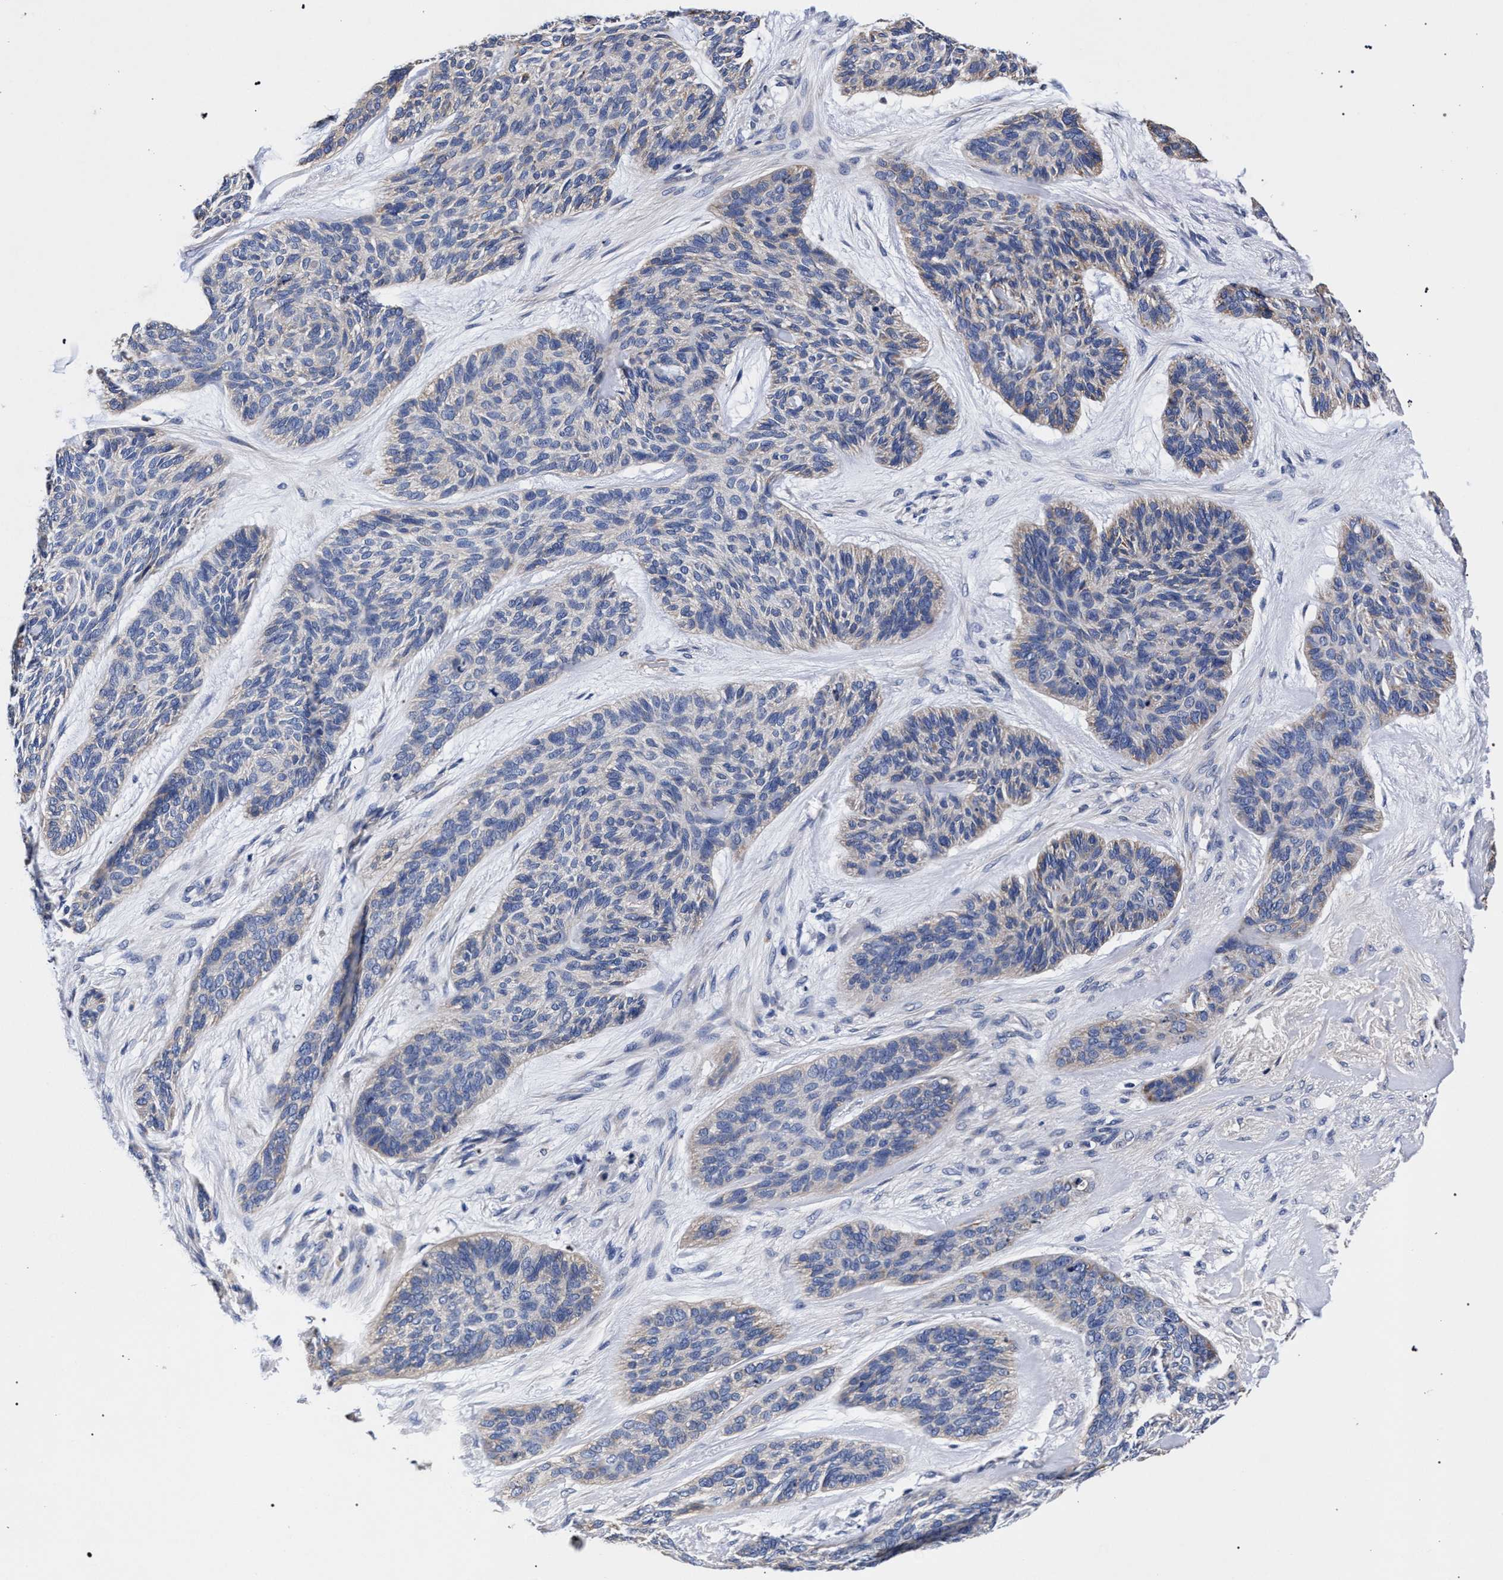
{"staining": {"intensity": "weak", "quantity": "<25%", "location": "cytoplasmic/membranous"}, "tissue": "skin cancer", "cell_type": "Tumor cells", "image_type": "cancer", "snomed": [{"axis": "morphology", "description": "Basal cell carcinoma"}, {"axis": "topography", "description": "Skin"}], "caption": "Tumor cells are negative for protein expression in human skin cancer. (DAB (3,3'-diaminobenzidine) immunohistochemistry, high magnification).", "gene": "CFAP95", "patient": {"sex": "male", "age": 55}}